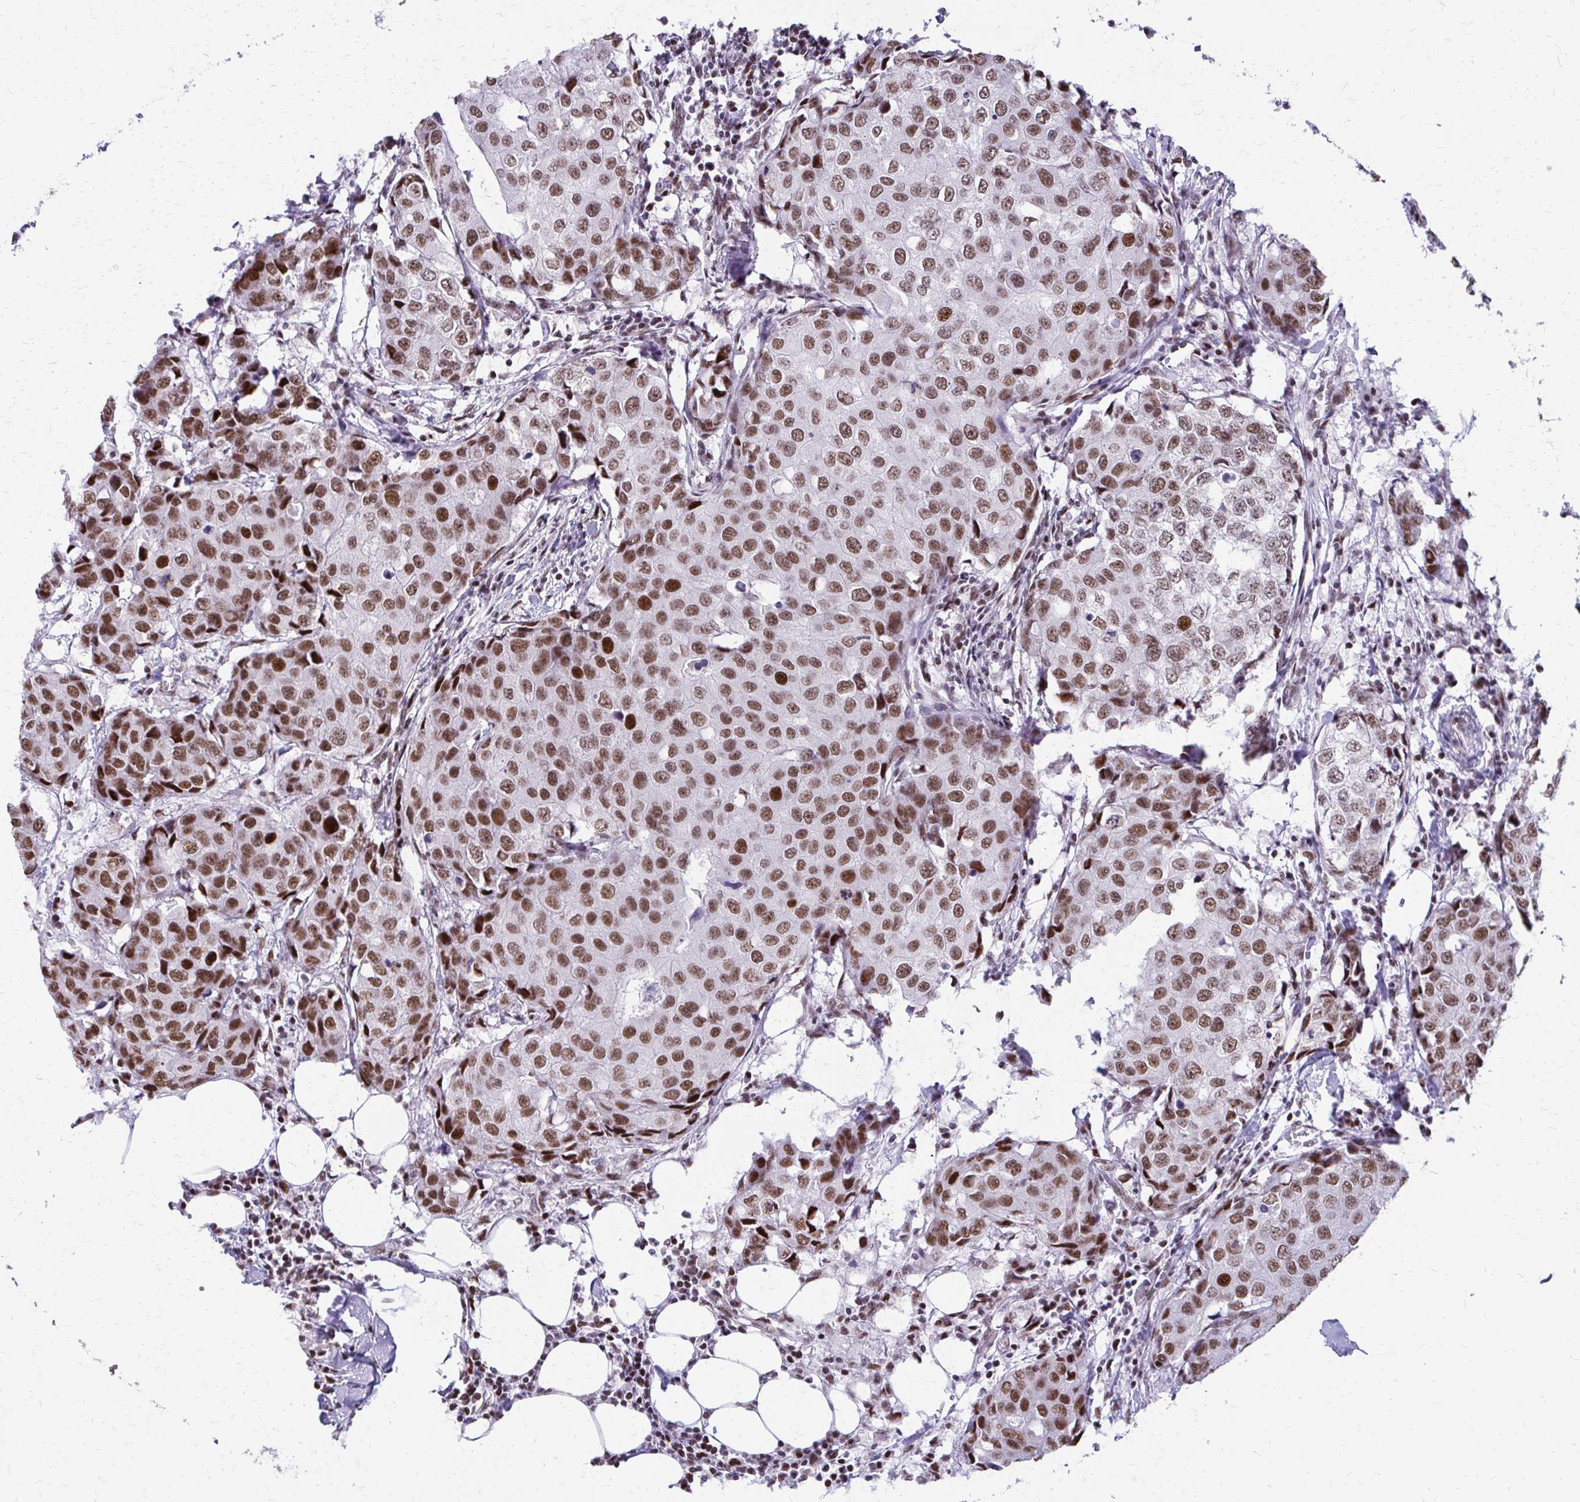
{"staining": {"intensity": "moderate", "quantity": ">75%", "location": "nuclear"}, "tissue": "breast cancer", "cell_type": "Tumor cells", "image_type": "cancer", "snomed": [{"axis": "morphology", "description": "Duct carcinoma"}, {"axis": "topography", "description": "Breast"}], "caption": "IHC histopathology image of neoplastic tissue: invasive ductal carcinoma (breast) stained using immunohistochemistry (IHC) shows medium levels of moderate protein expression localized specifically in the nuclear of tumor cells, appearing as a nuclear brown color.", "gene": "SS18", "patient": {"sex": "female", "age": 27}}